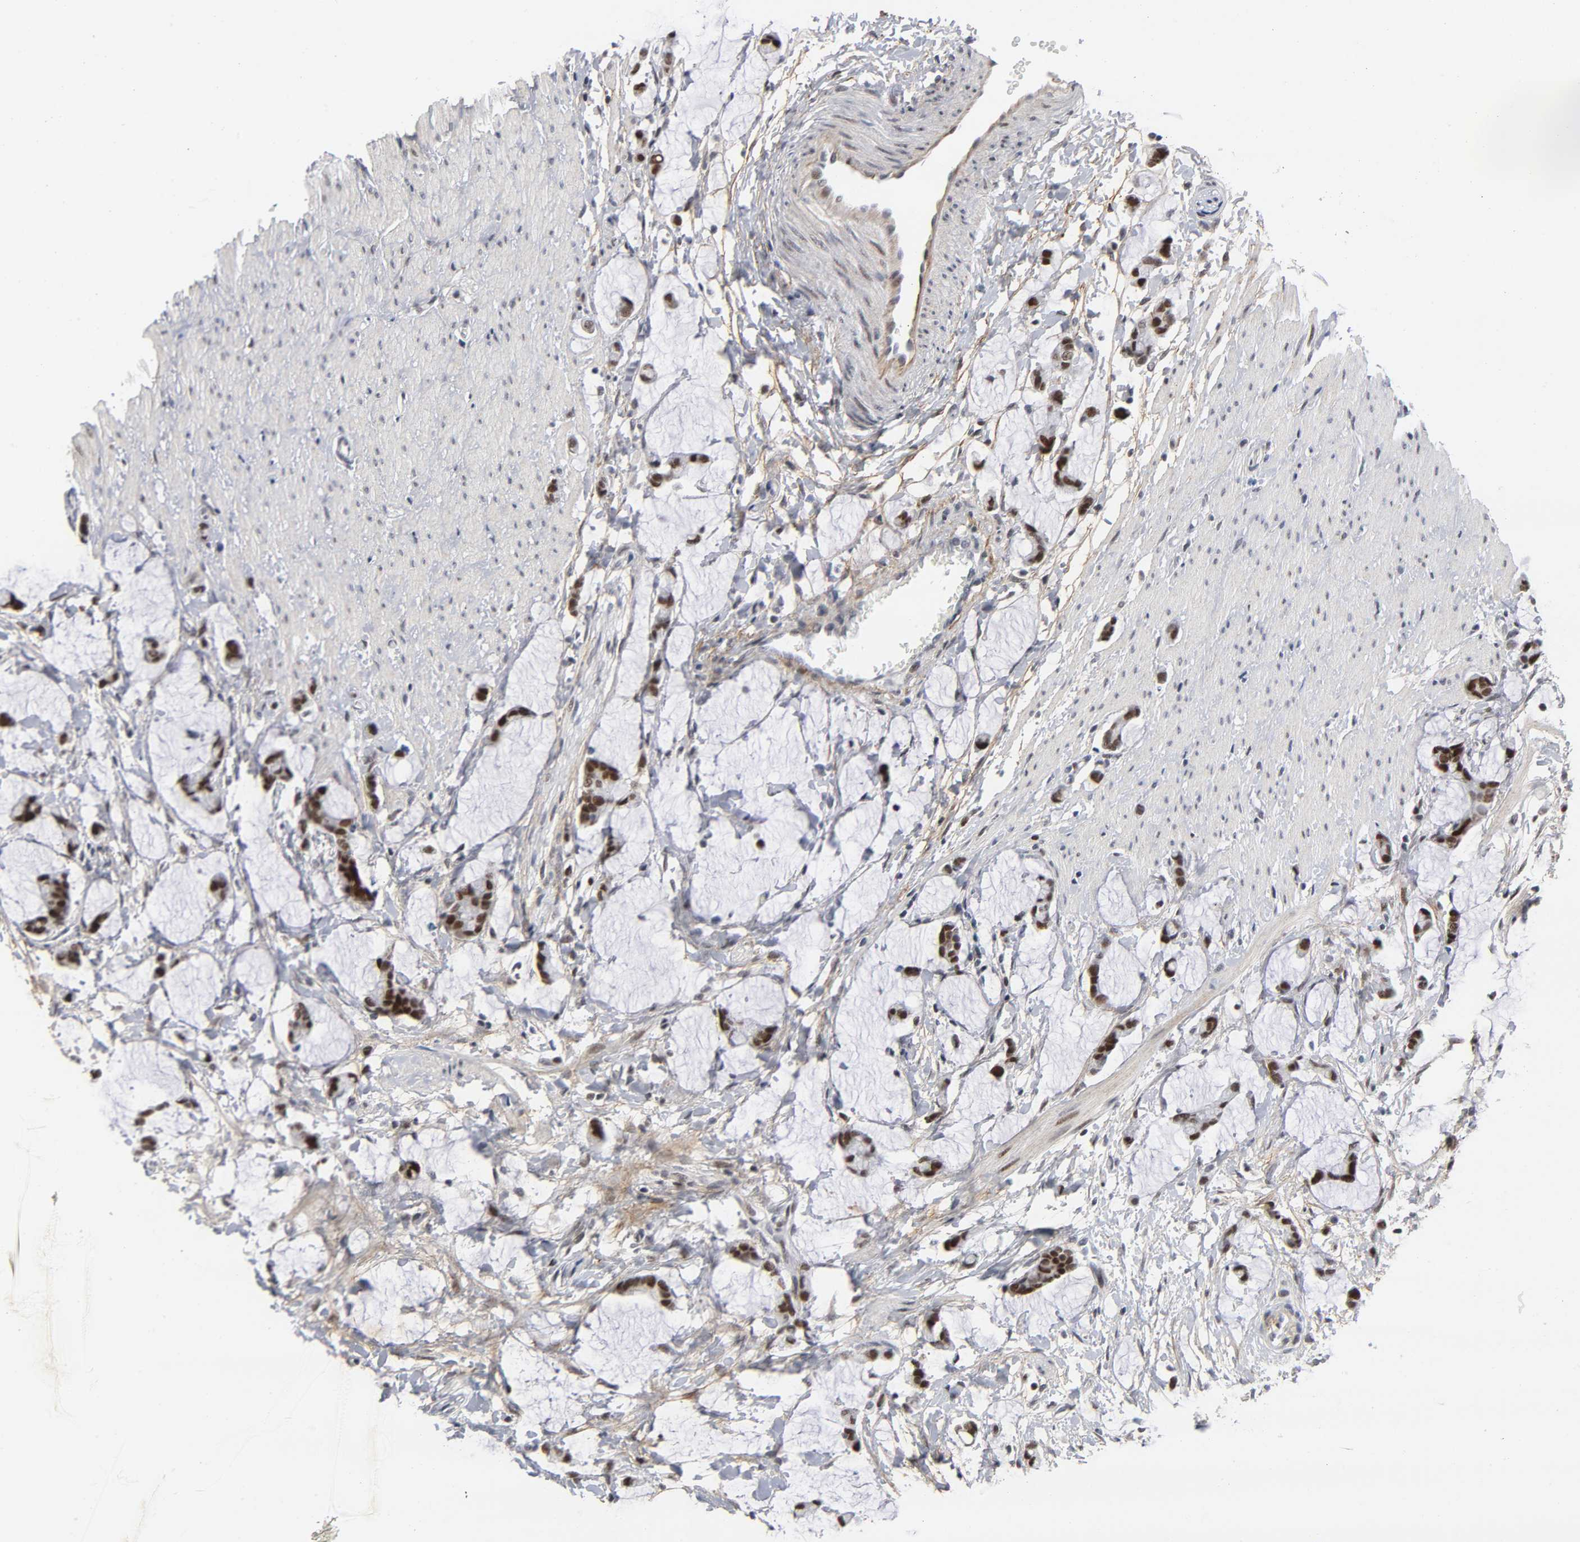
{"staining": {"intensity": "moderate", "quantity": ">75%", "location": "nuclear"}, "tissue": "colorectal cancer", "cell_type": "Tumor cells", "image_type": "cancer", "snomed": [{"axis": "morphology", "description": "Adenocarcinoma, NOS"}, {"axis": "topography", "description": "Colon"}], "caption": "This is a histology image of immunohistochemistry (IHC) staining of adenocarcinoma (colorectal), which shows moderate positivity in the nuclear of tumor cells.", "gene": "DIDO1", "patient": {"sex": "male", "age": 14}}